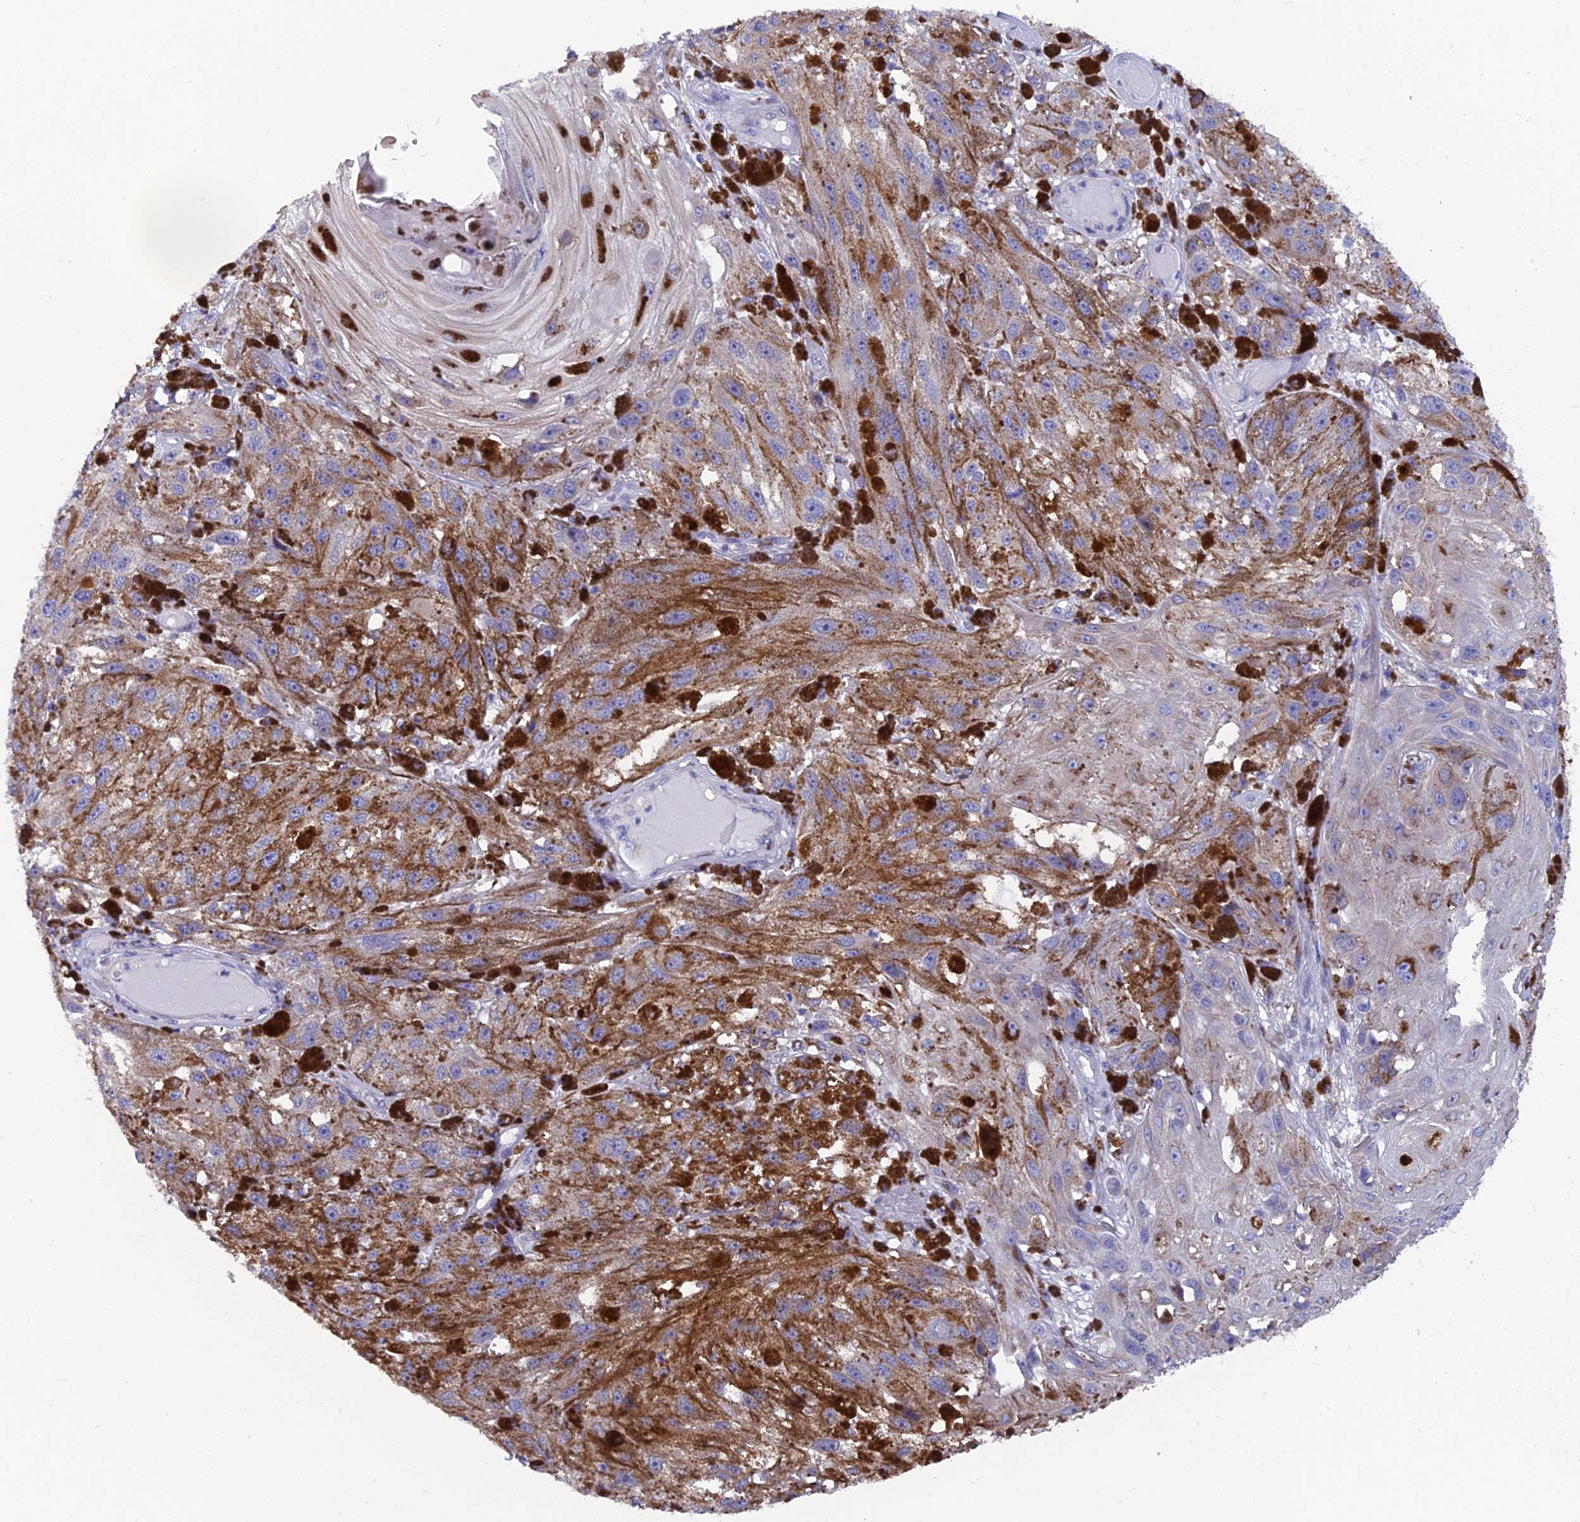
{"staining": {"intensity": "negative", "quantity": "none", "location": "none"}, "tissue": "melanoma", "cell_type": "Tumor cells", "image_type": "cancer", "snomed": [{"axis": "morphology", "description": "Malignant melanoma, NOS"}, {"axis": "topography", "description": "Skin"}], "caption": "Immunohistochemical staining of human malignant melanoma reveals no significant staining in tumor cells.", "gene": "AK4", "patient": {"sex": "male", "age": 88}}